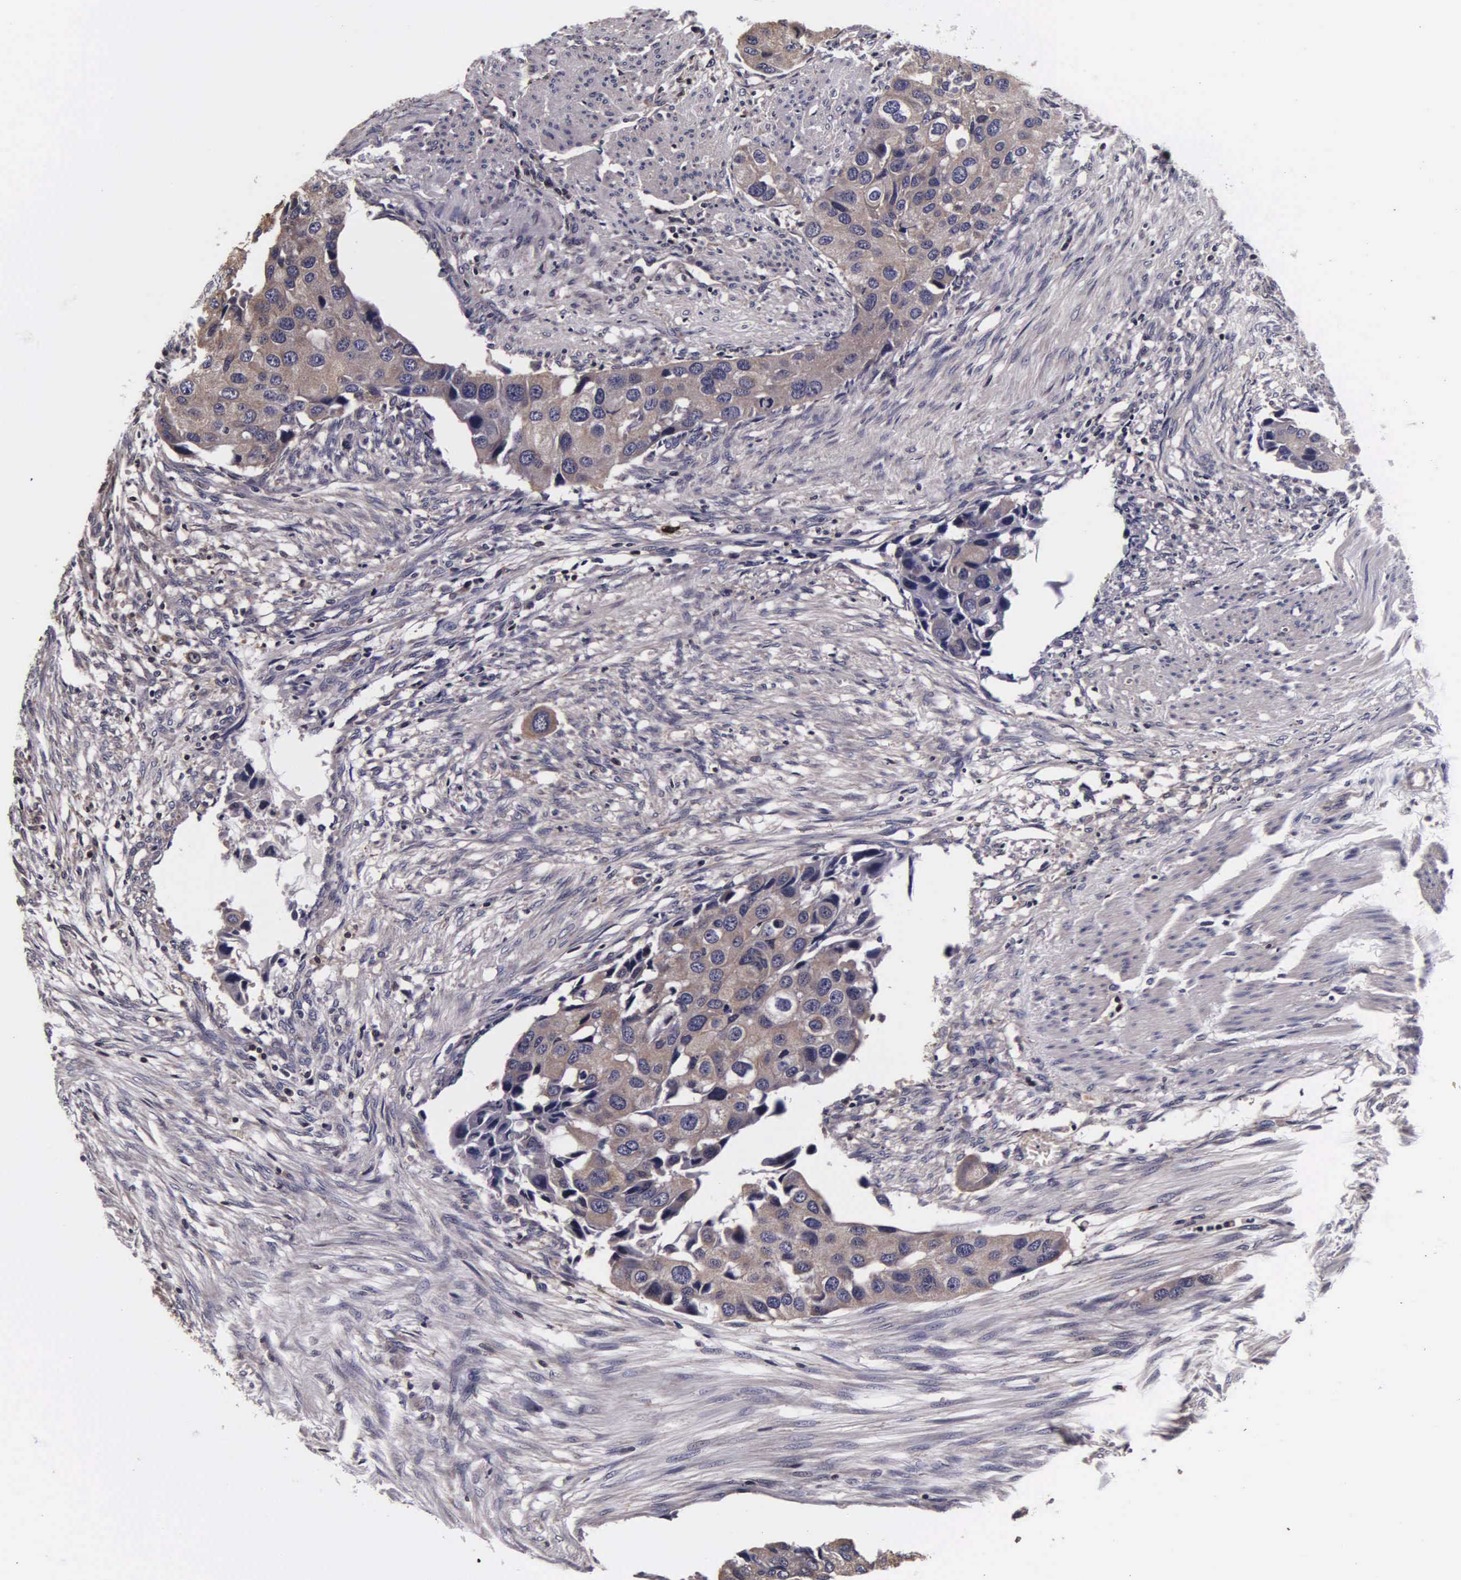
{"staining": {"intensity": "weak", "quantity": ">75%", "location": "cytoplasmic/membranous"}, "tissue": "urothelial cancer", "cell_type": "Tumor cells", "image_type": "cancer", "snomed": [{"axis": "morphology", "description": "Urothelial carcinoma, High grade"}, {"axis": "topography", "description": "Urinary bladder"}], "caption": "The image exhibits immunohistochemical staining of urothelial cancer. There is weak cytoplasmic/membranous positivity is present in about >75% of tumor cells.", "gene": "PSMA3", "patient": {"sex": "male", "age": 55}}